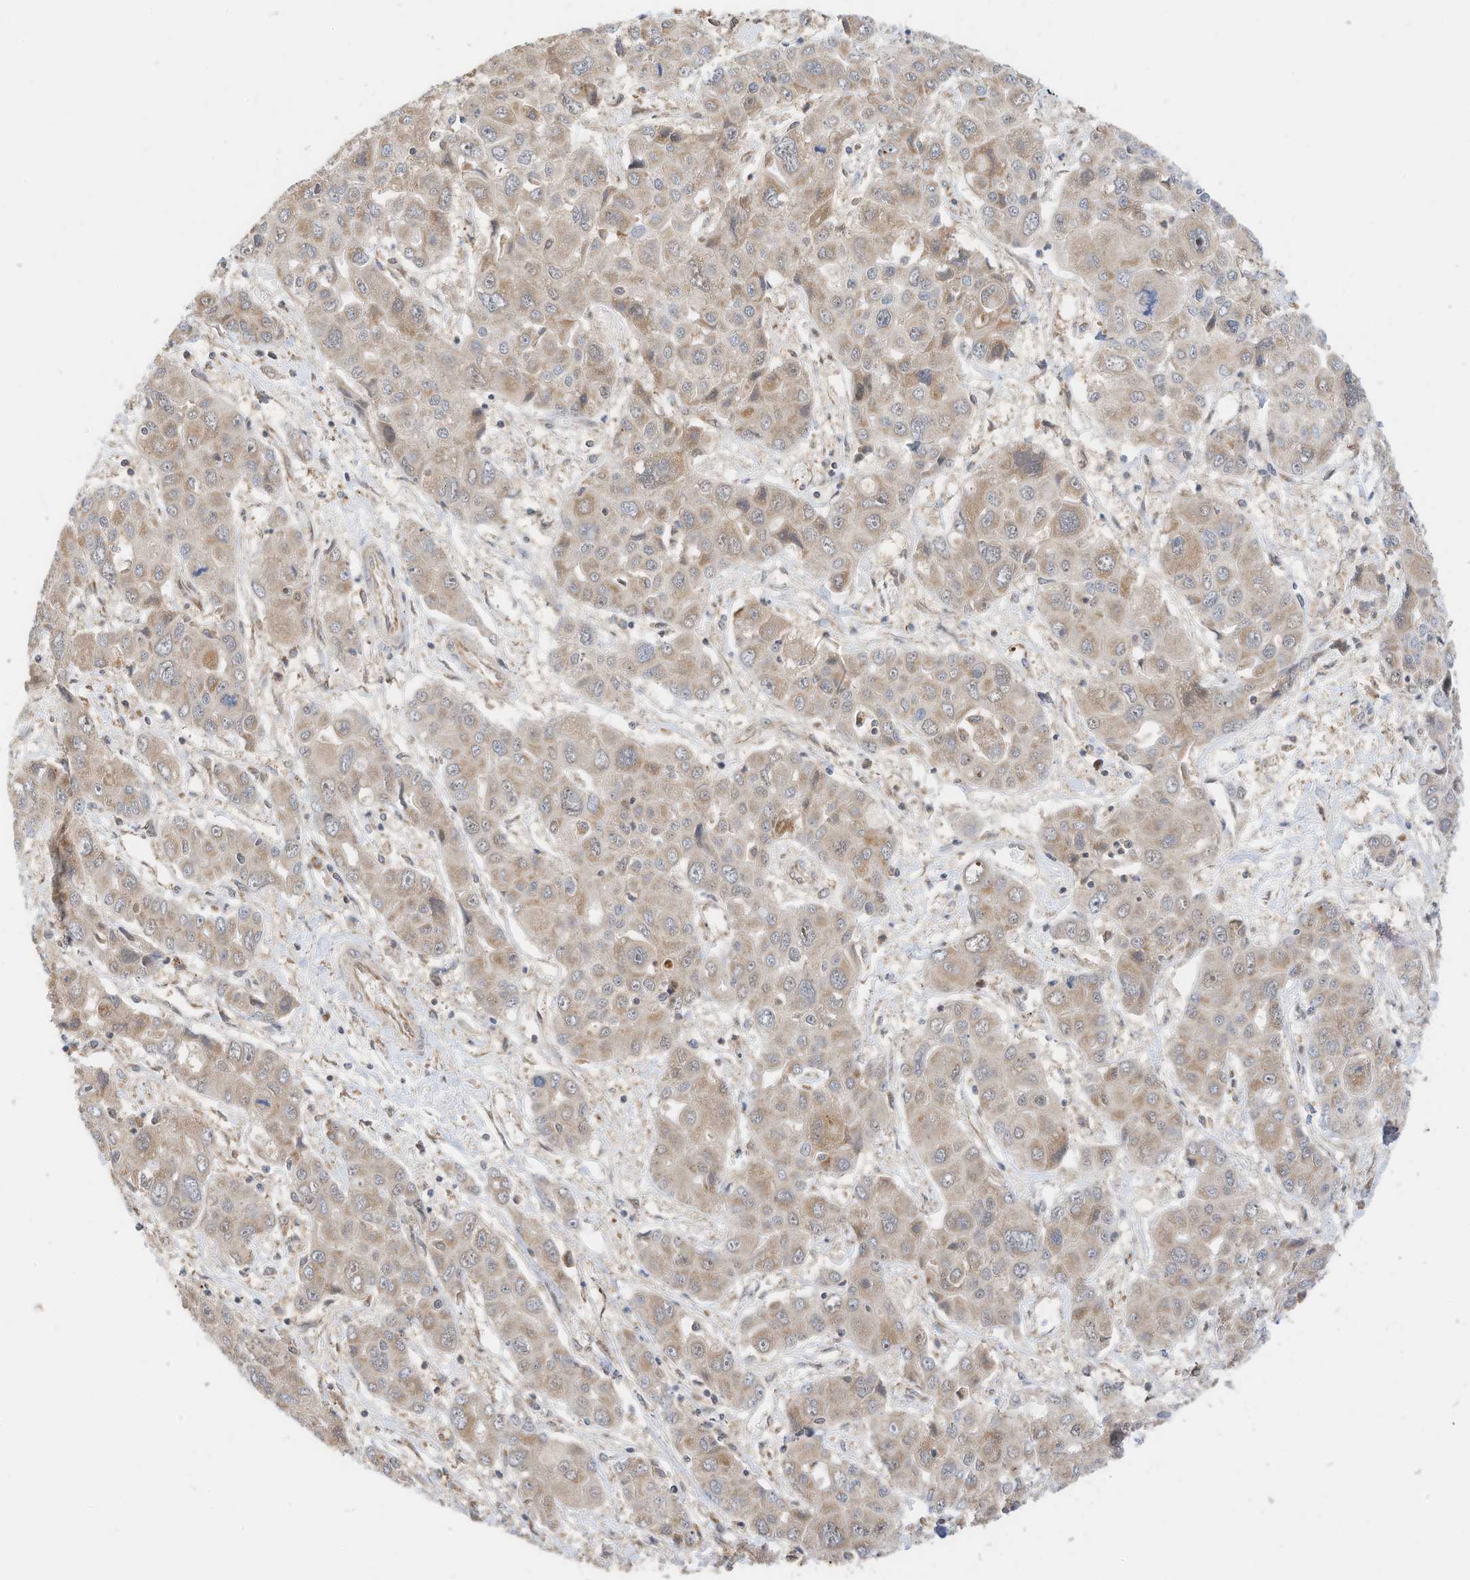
{"staining": {"intensity": "weak", "quantity": "<25%", "location": "cytoplasmic/membranous"}, "tissue": "liver cancer", "cell_type": "Tumor cells", "image_type": "cancer", "snomed": [{"axis": "morphology", "description": "Cholangiocarcinoma"}, {"axis": "topography", "description": "Liver"}], "caption": "This photomicrograph is of liver cholangiocarcinoma stained with IHC to label a protein in brown with the nuclei are counter-stained blue. There is no positivity in tumor cells.", "gene": "METTL6", "patient": {"sex": "male", "age": 67}}